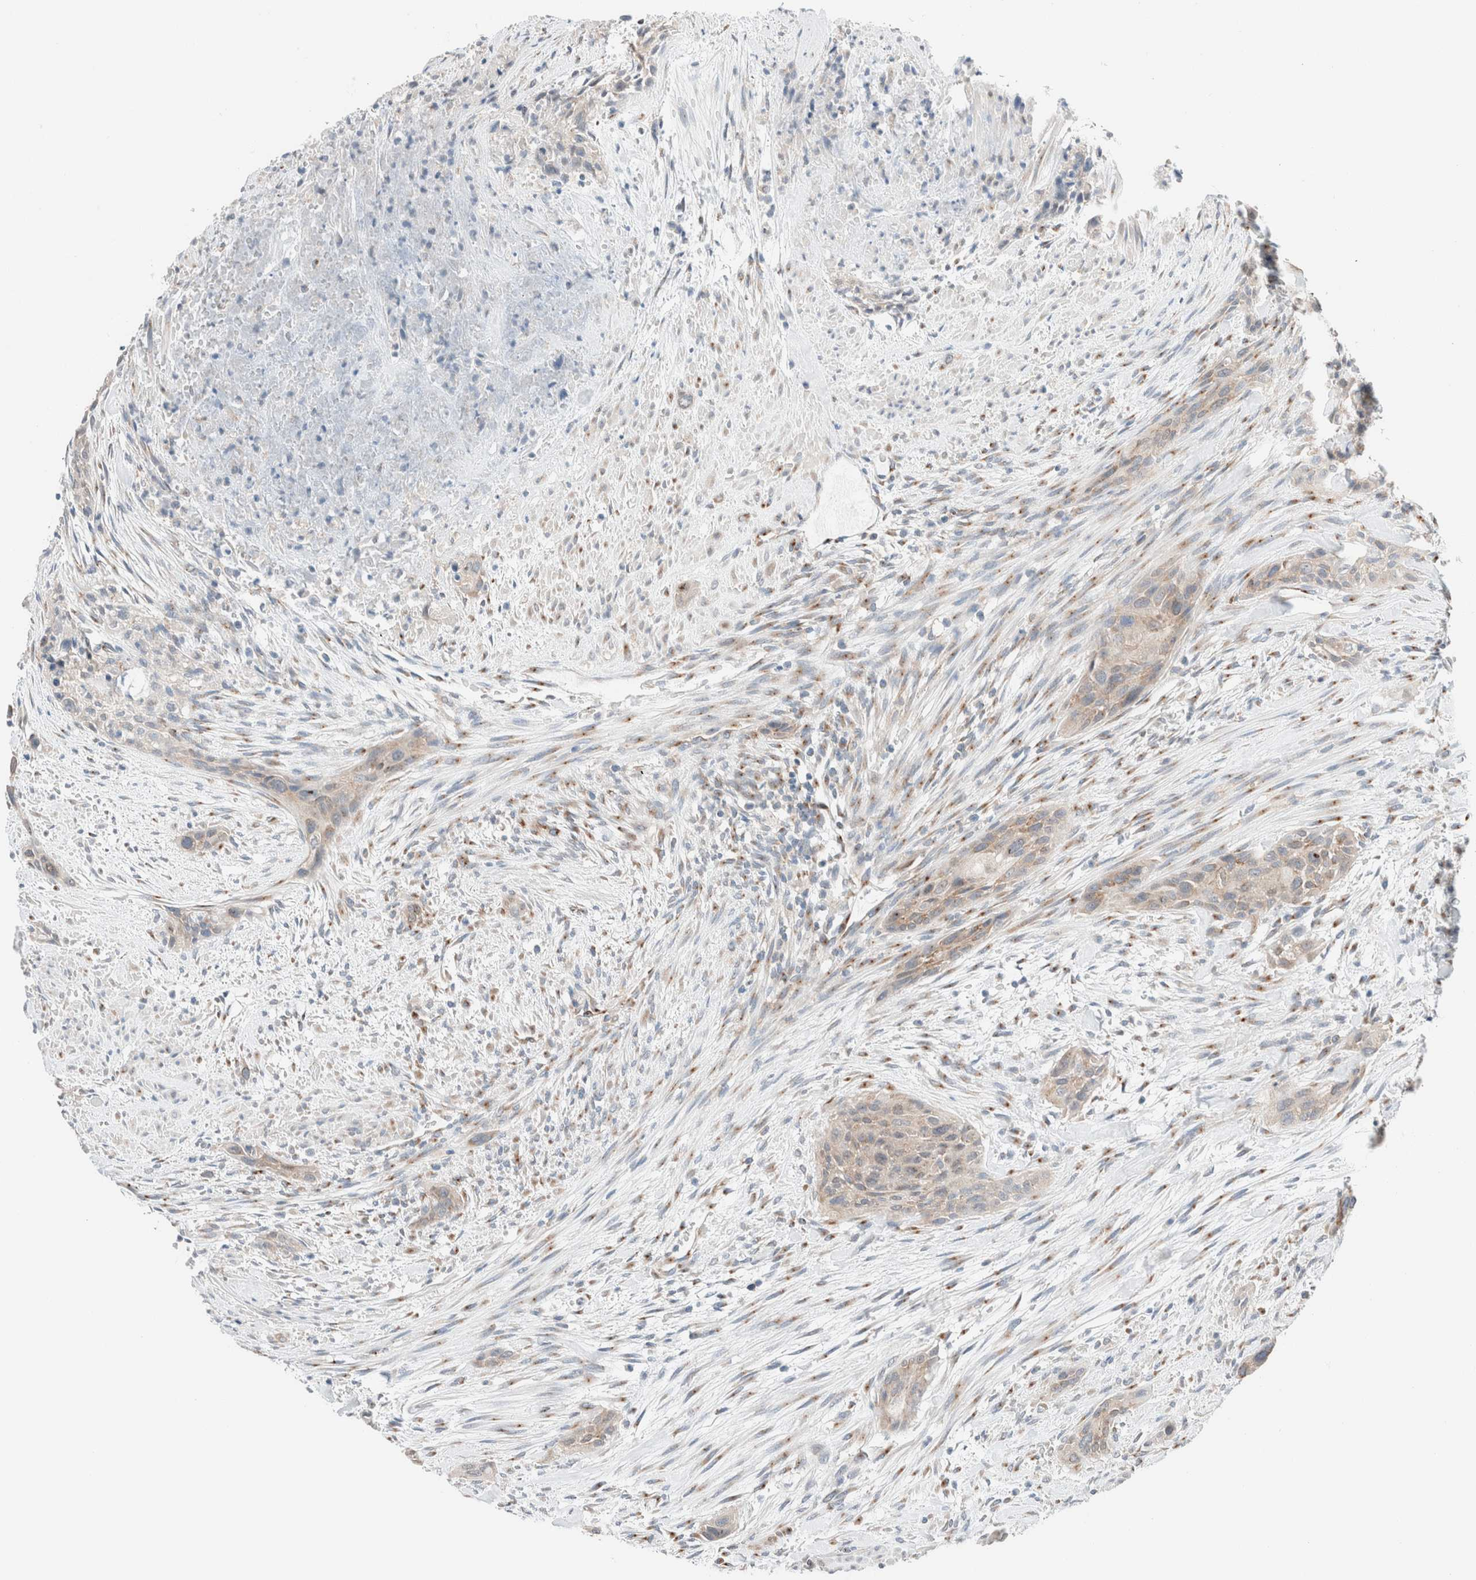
{"staining": {"intensity": "weak", "quantity": "25%-75%", "location": "cytoplasmic/membranous"}, "tissue": "urothelial cancer", "cell_type": "Tumor cells", "image_type": "cancer", "snomed": [{"axis": "morphology", "description": "Urothelial carcinoma, High grade"}, {"axis": "topography", "description": "Urinary bladder"}], "caption": "Urothelial cancer tissue displays weak cytoplasmic/membranous staining in approximately 25%-75% of tumor cells, visualized by immunohistochemistry. The protein is stained brown, and the nuclei are stained in blue (DAB IHC with brightfield microscopy, high magnification).", "gene": "CASC3", "patient": {"sex": "male", "age": 35}}